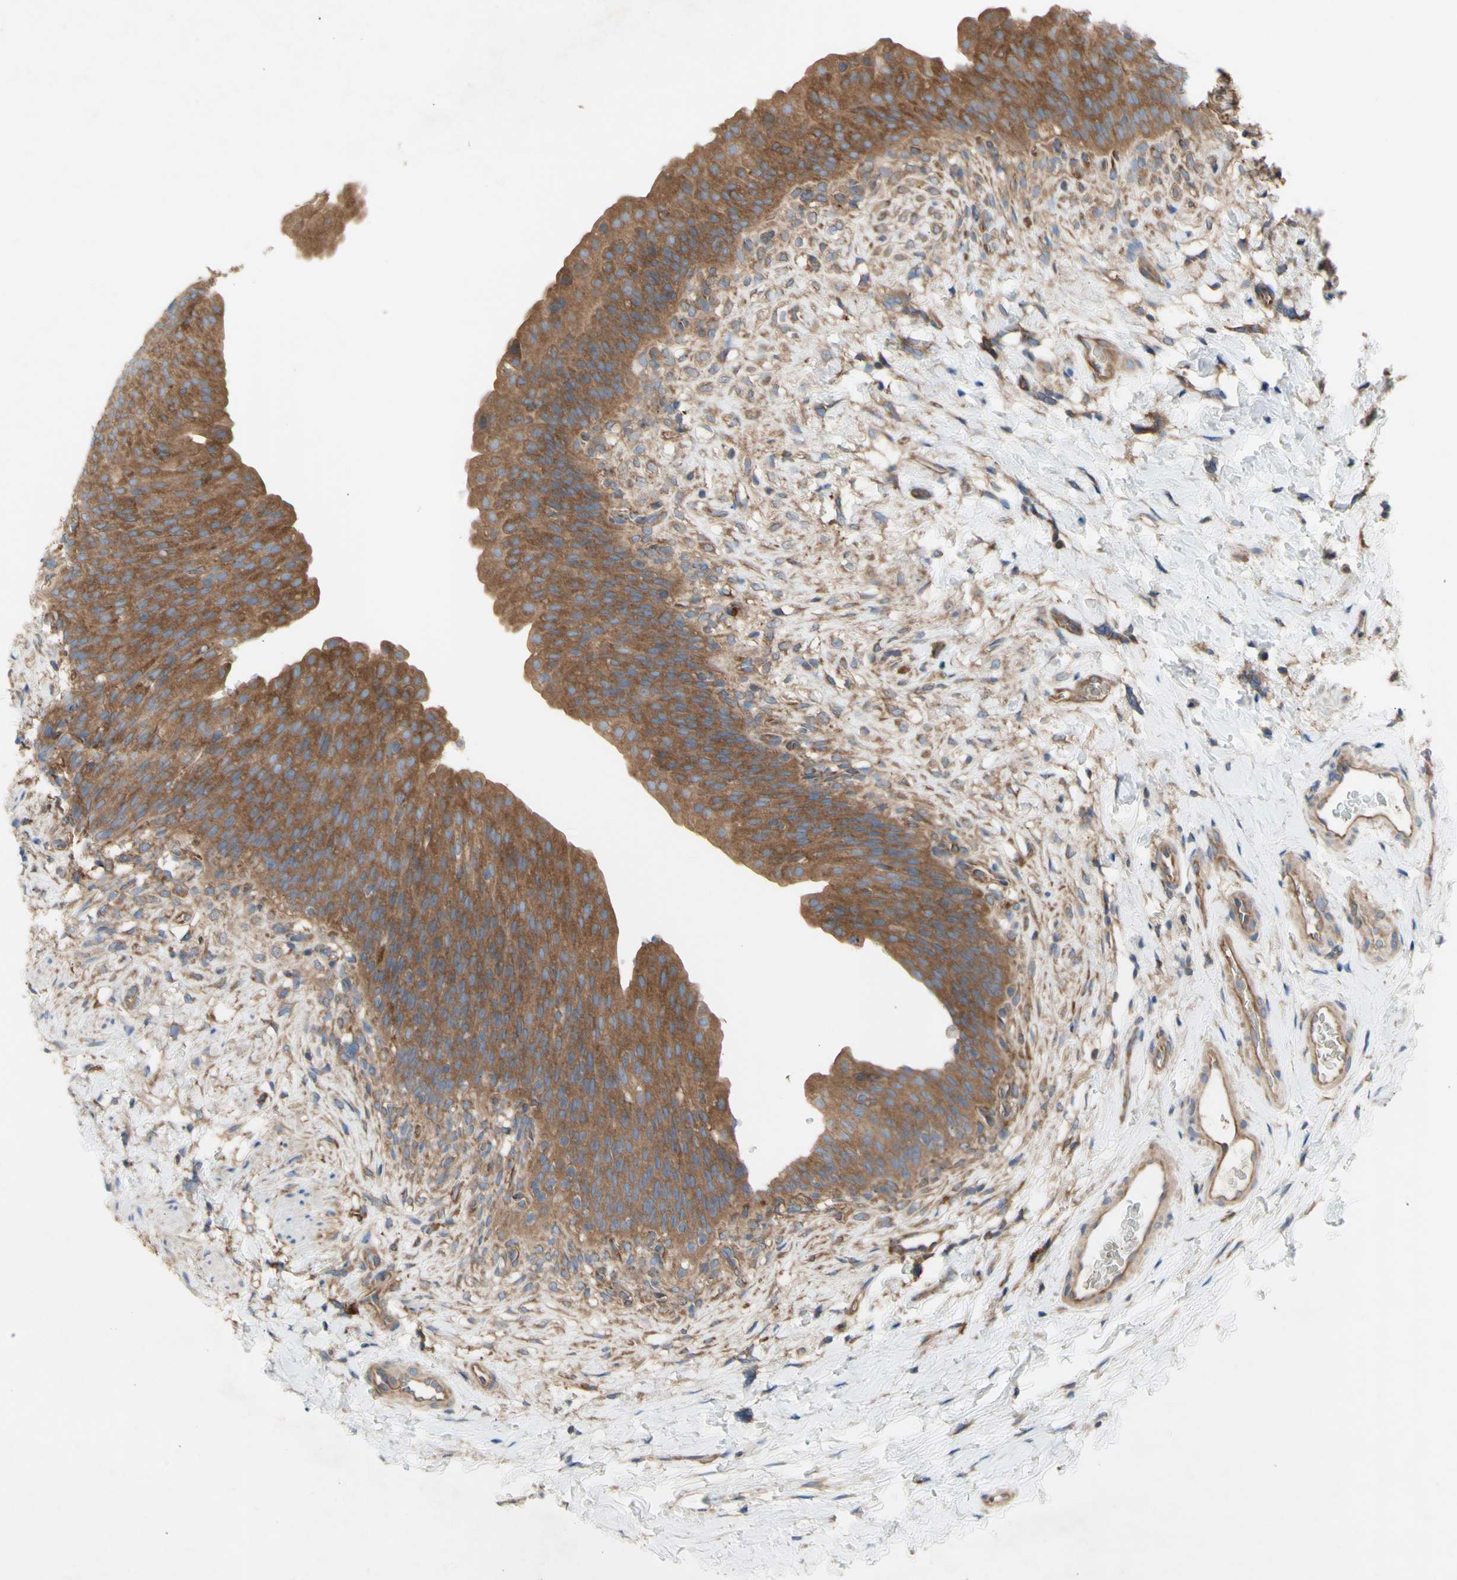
{"staining": {"intensity": "moderate", "quantity": ">75%", "location": "cytoplasmic/membranous"}, "tissue": "urinary bladder", "cell_type": "Urothelial cells", "image_type": "normal", "snomed": [{"axis": "morphology", "description": "Normal tissue, NOS"}, {"axis": "topography", "description": "Urinary bladder"}], "caption": "Protein staining by immunohistochemistry exhibits moderate cytoplasmic/membranous positivity in approximately >75% of urothelial cells in benign urinary bladder.", "gene": "KLC1", "patient": {"sex": "female", "age": 79}}